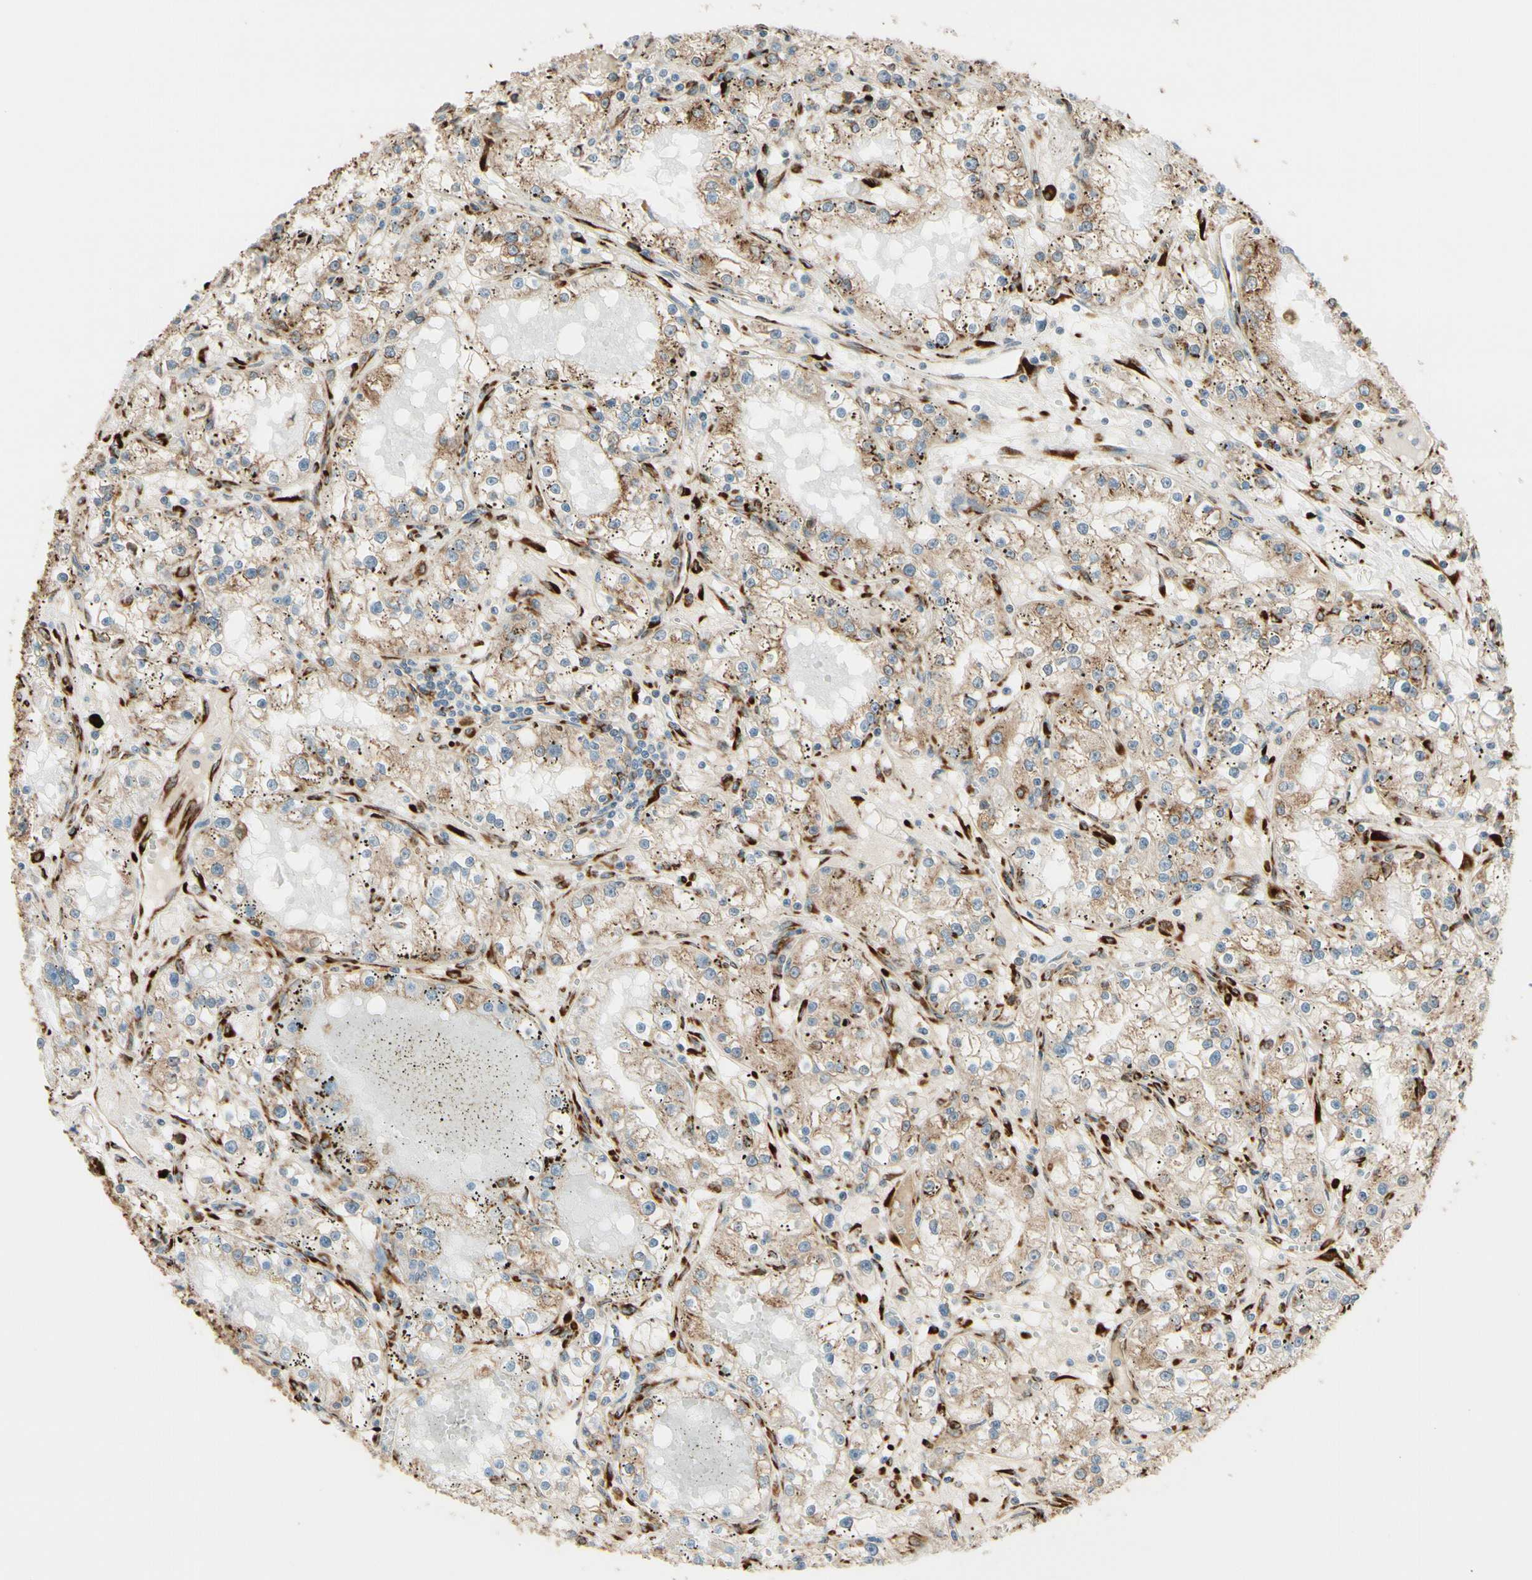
{"staining": {"intensity": "moderate", "quantity": ">75%", "location": "cytoplasmic/membranous"}, "tissue": "renal cancer", "cell_type": "Tumor cells", "image_type": "cancer", "snomed": [{"axis": "morphology", "description": "Adenocarcinoma, NOS"}, {"axis": "topography", "description": "Kidney"}], "caption": "Immunohistochemical staining of renal adenocarcinoma exhibits moderate cytoplasmic/membranous protein positivity in approximately >75% of tumor cells. Nuclei are stained in blue.", "gene": "RRBP1", "patient": {"sex": "male", "age": 56}}